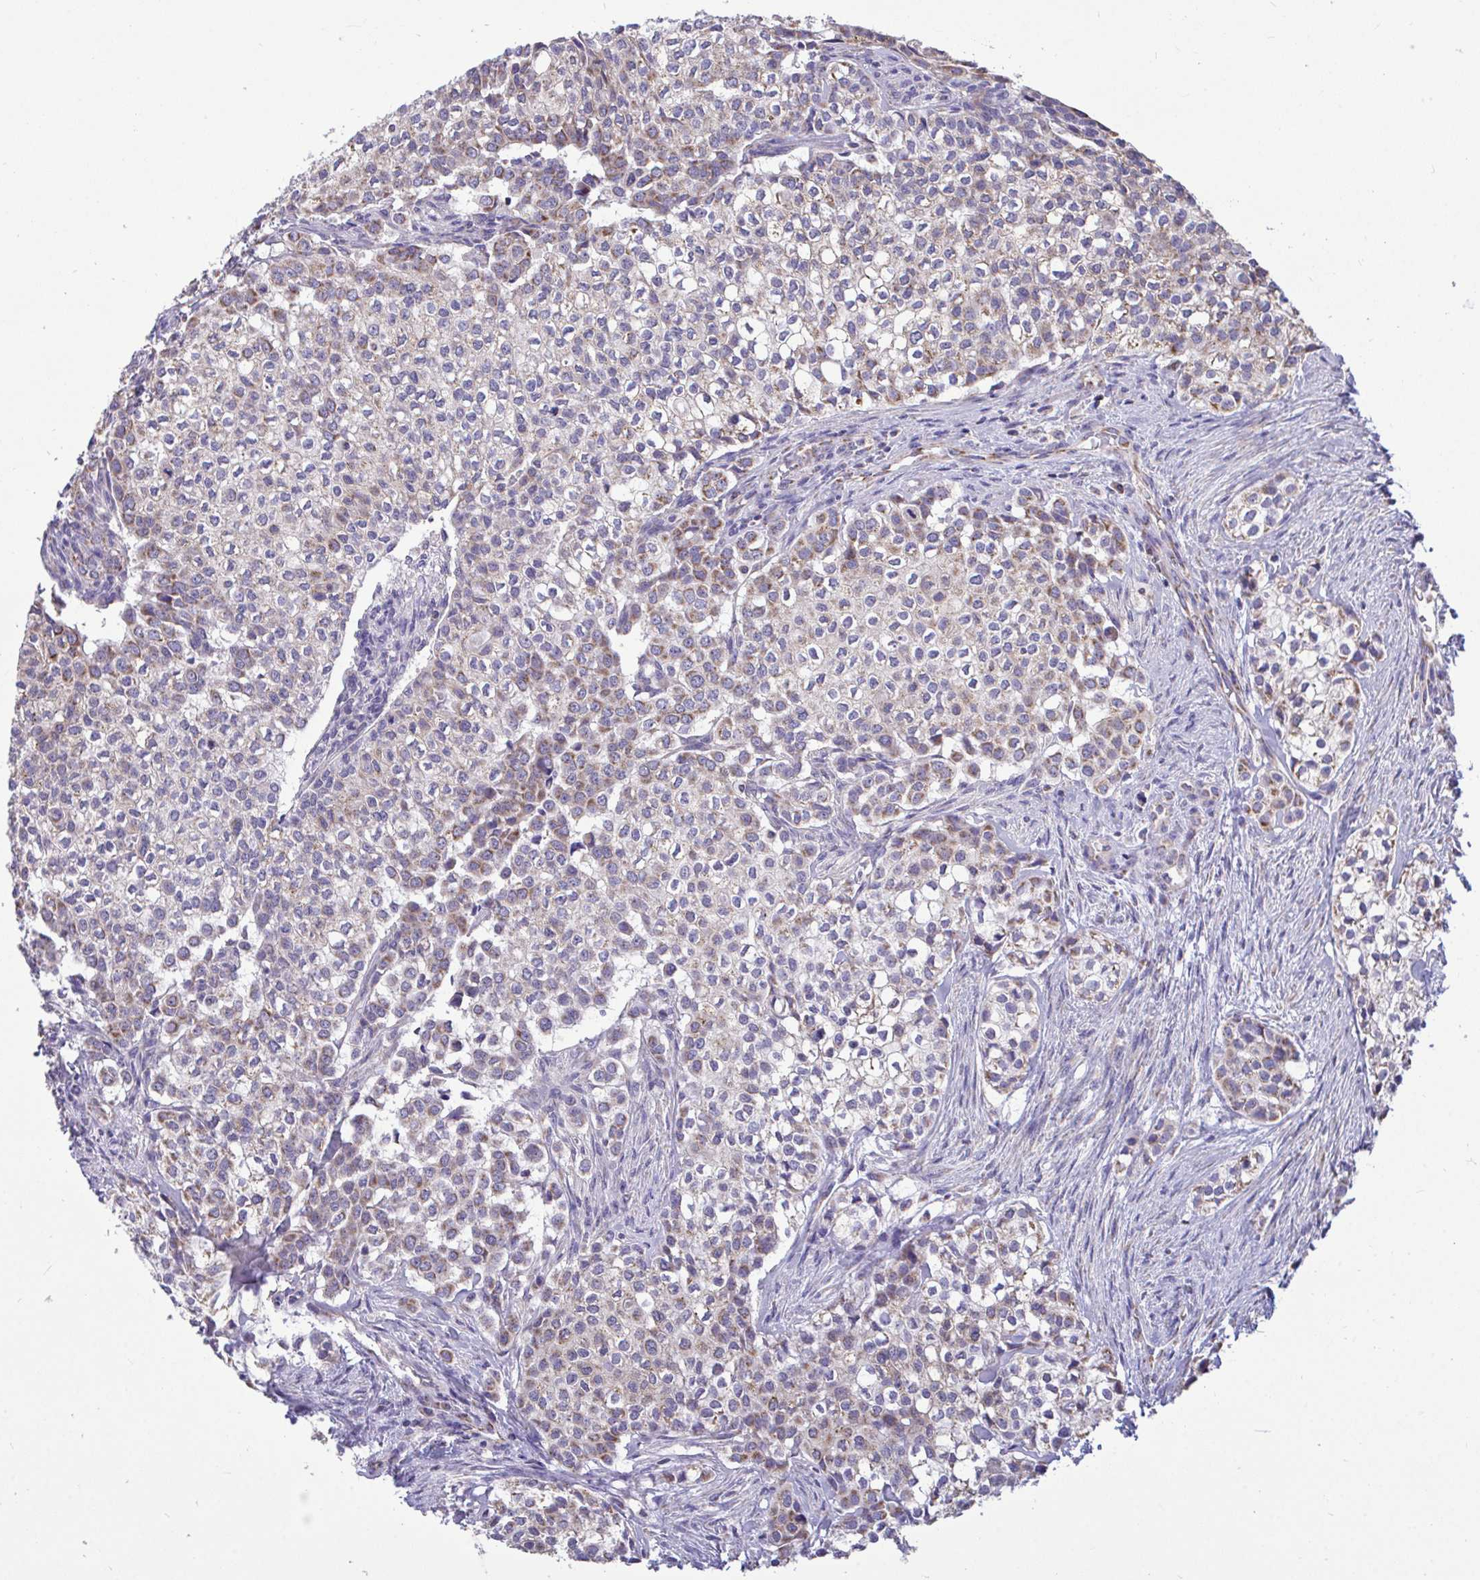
{"staining": {"intensity": "moderate", "quantity": "<25%", "location": "cytoplasmic/membranous"}, "tissue": "head and neck cancer", "cell_type": "Tumor cells", "image_type": "cancer", "snomed": [{"axis": "morphology", "description": "Adenocarcinoma, NOS"}, {"axis": "topography", "description": "Head-Neck"}], "caption": "Protein positivity by IHC shows moderate cytoplasmic/membranous expression in about <25% of tumor cells in adenocarcinoma (head and neck). (Stains: DAB in brown, nuclei in blue, Microscopy: brightfield microscopy at high magnification).", "gene": "SARS2", "patient": {"sex": "male", "age": 81}}